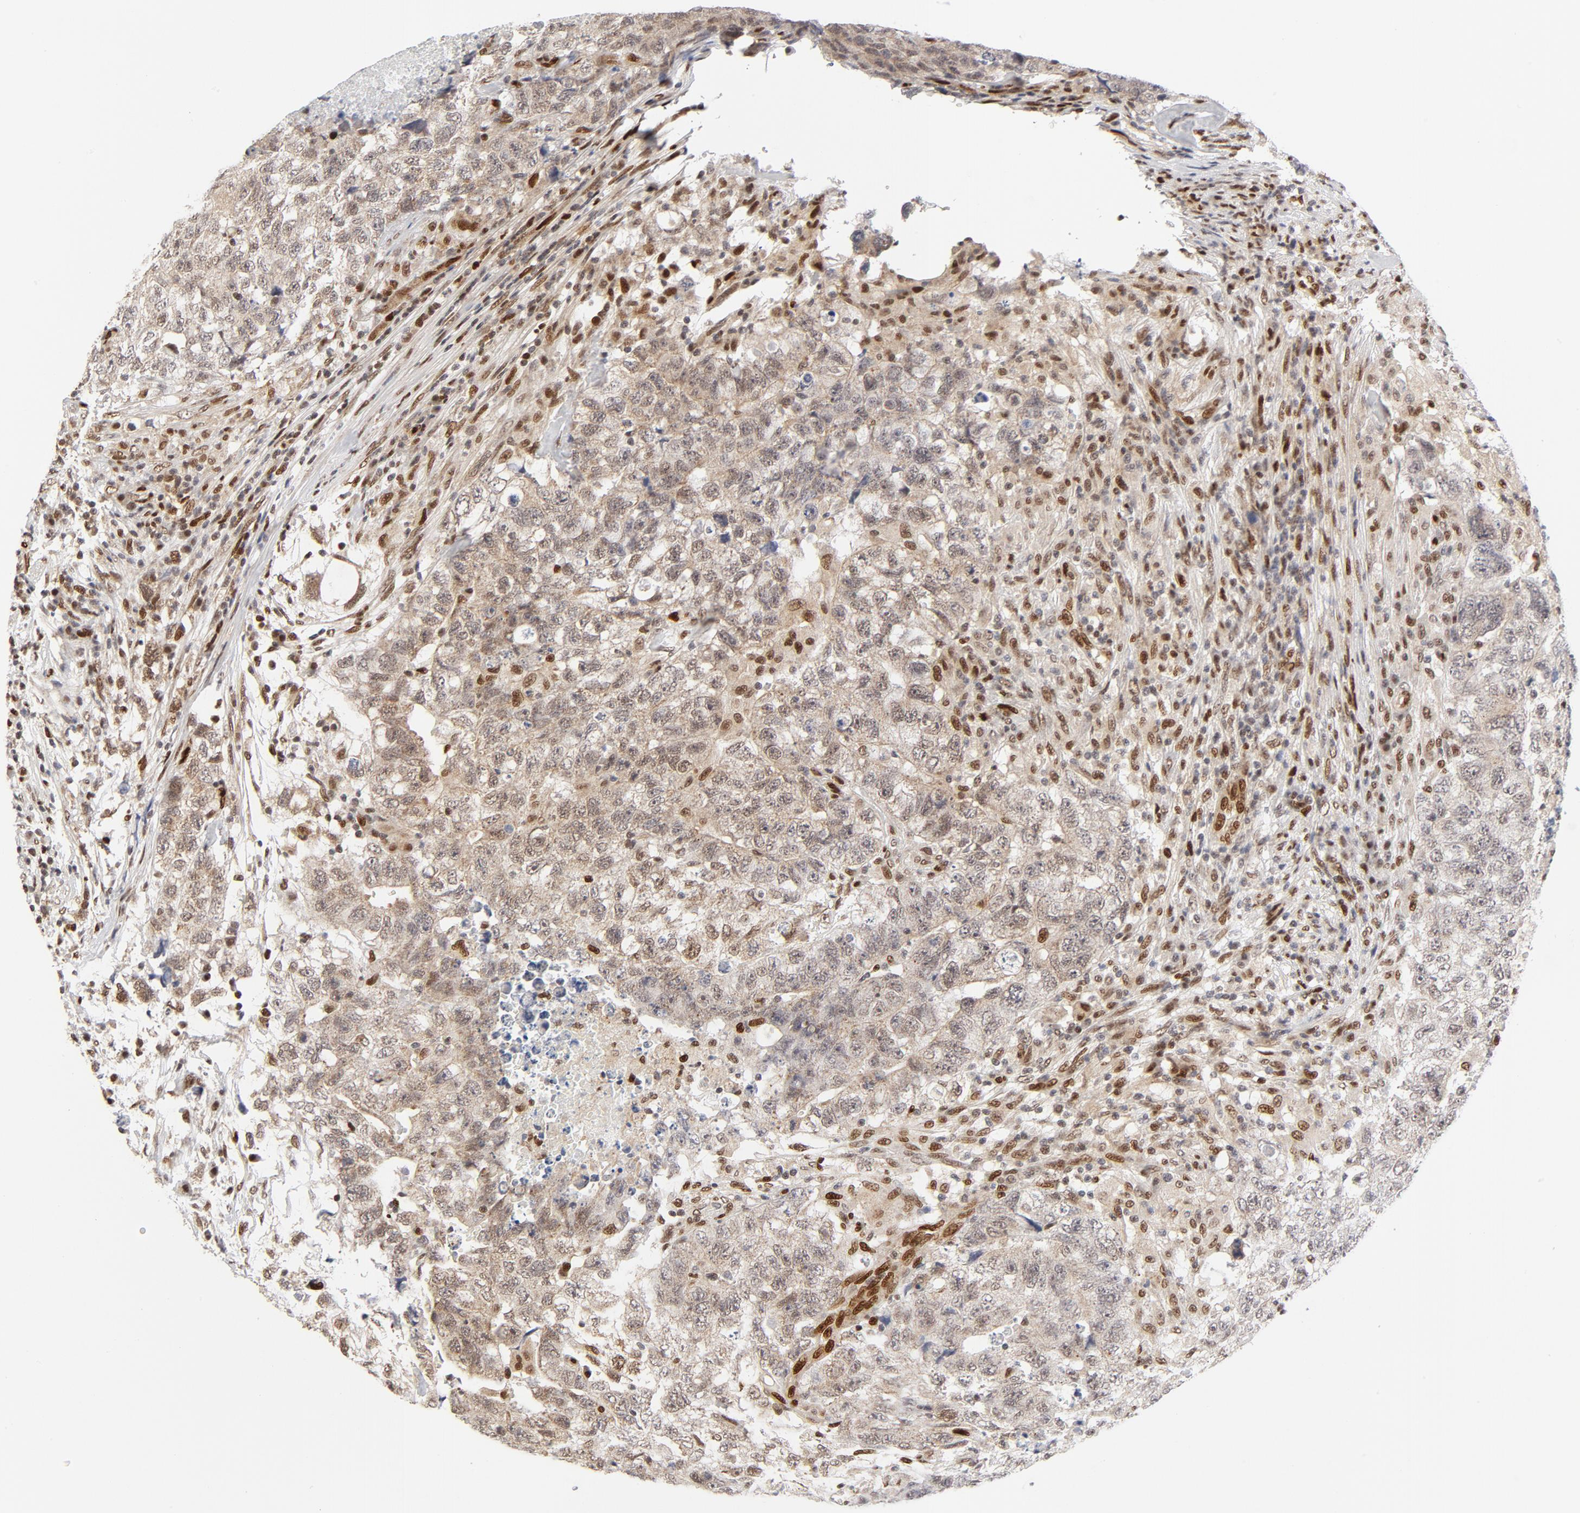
{"staining": {"intensity": "weak", "quantity": "25%-75%", "location": "nuclear"}, "tissue": "testis cancer", "cell_type": "Tumor cells", "image_type": "cancer", "snomed": [{"axis": "morphology", "description": "Carcinoma, Embryonal, NOS"}, {"axis": "topography", "description": "Testis"}], "caption": "A histopathology image of embryonal carcinoma (testis) stained for a protein shows weak nuclear brown staining in tumor cells.", "gene": "MEF2A", "patient": {"sex": "male", "age": 21}}